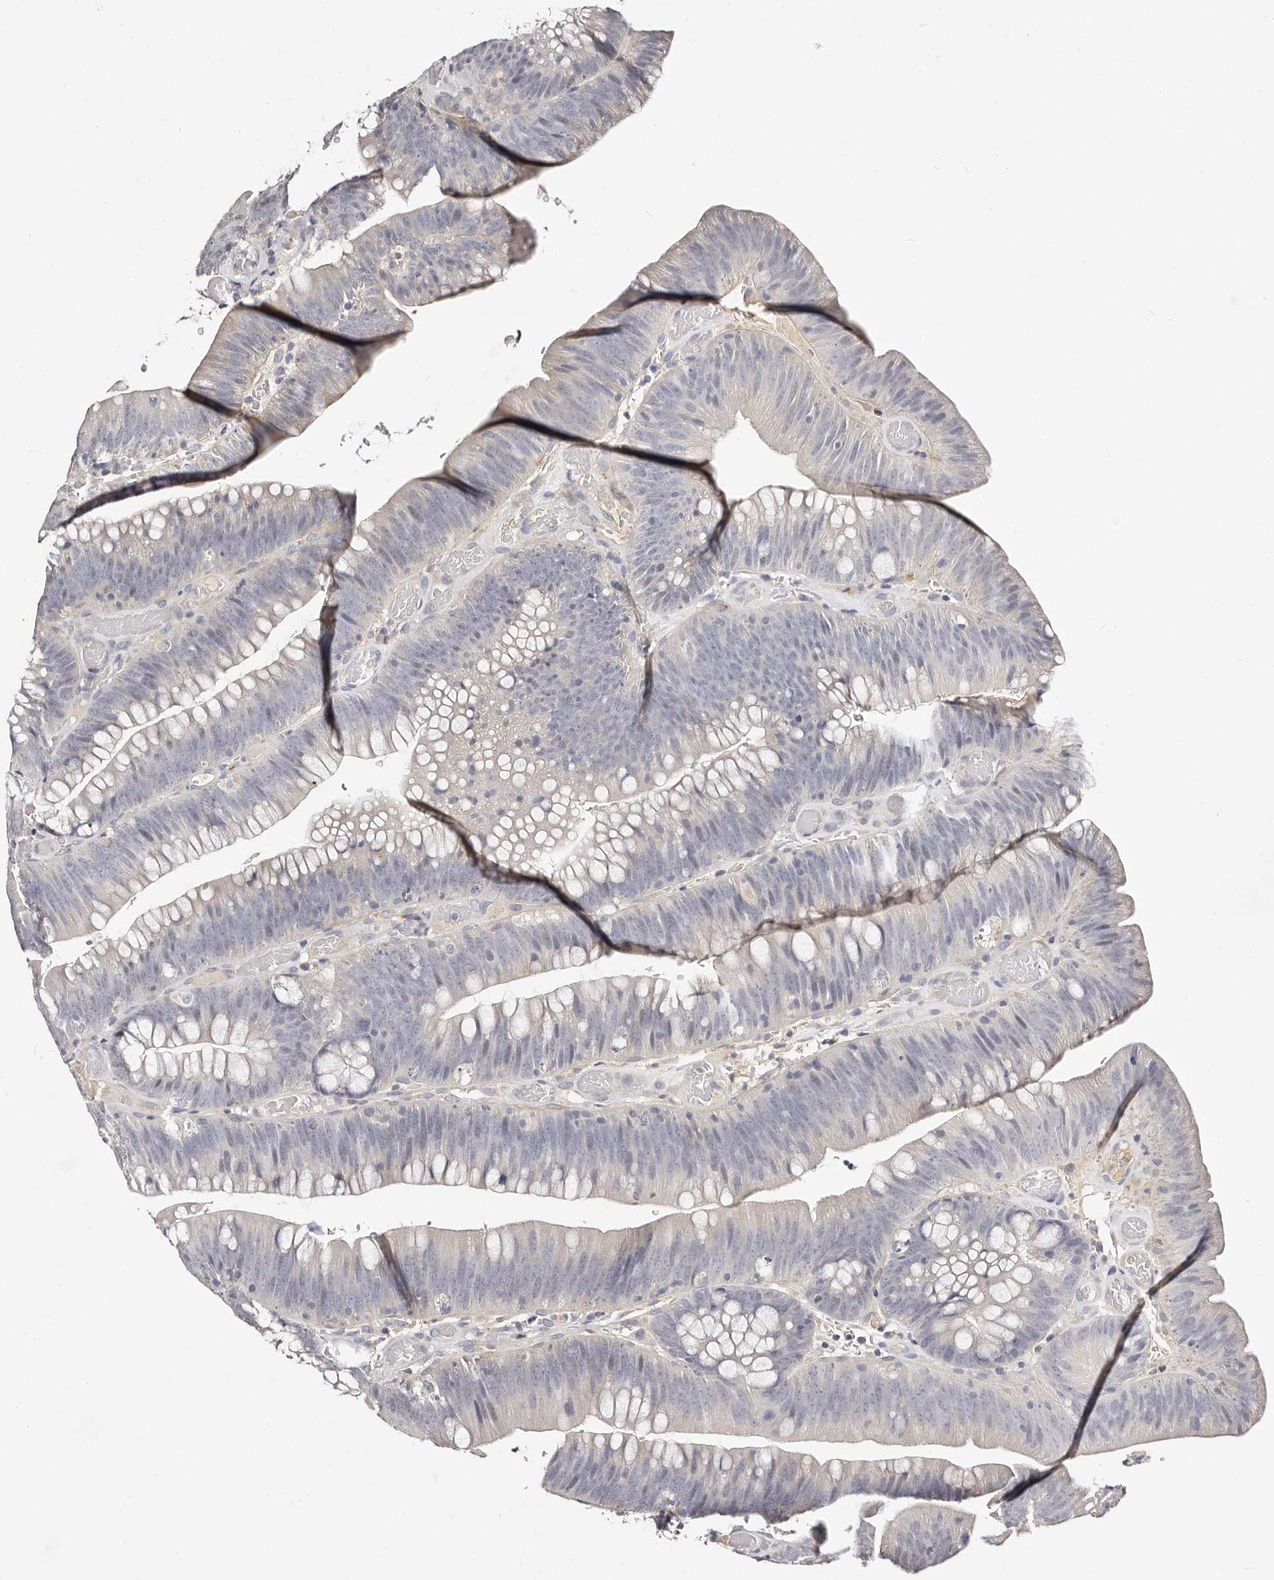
{"staining": {"intensity": "negative", "quantity": "none", "location": "none"}, "tissue": "colorectal cancer", "cell_type": "Tumor cells", "image_type": "cancer", "snomed": [{"axis": "morphology", "description": "Normal tissue, NOS"}, {"axis": "topography", "description": "Colon"}], "caption": "High magnification brightfield microscopy of colorectal cancer stained with DAB (brown) and counterstained with hematoxylin (blue): tumor cells show no significant positivity.", "gene": "MRPS33", "patient": {"sex": "female", "age": 82}}